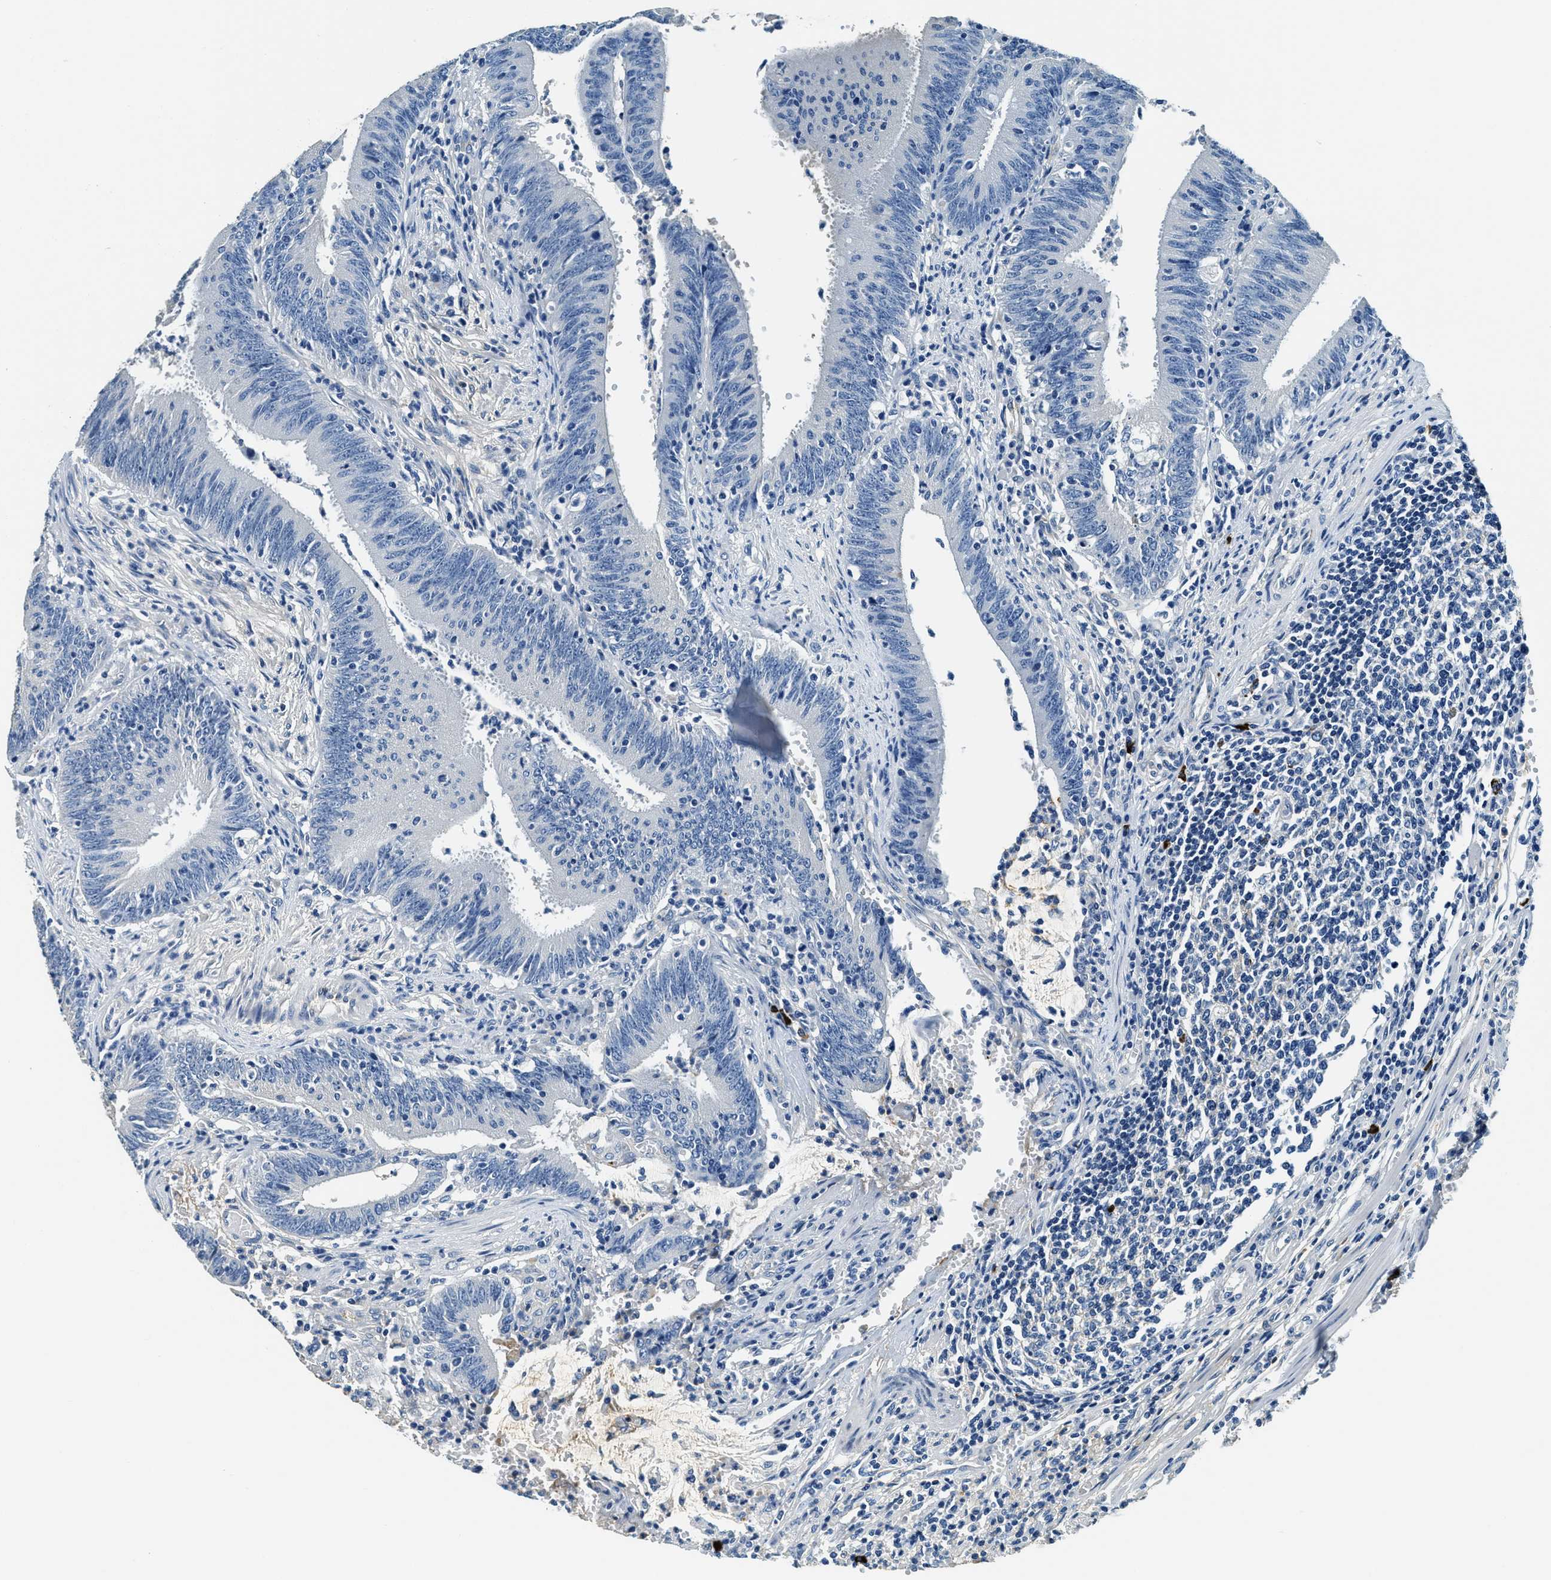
{"staining": {"intensity": "negative", "quantity": "none", "location": "none"}, "tissue": "colorectal cancer", "cell_type": "Tumor cells", "image_type": "cancer", "snomed": [{"axis": "morphology", "description": "Normal tissue, NOS"}, {"axis": "morphology", "description": "Adenocarcinoma, NOS"}, {"axis": "topography", "description": "Rectum"}], "caption": "A photomicrograph of human colorectal cancer is negative for staining in tumor cells.", "gene": "TMEM186", "patient": {"sex": "female", "age": 66}}